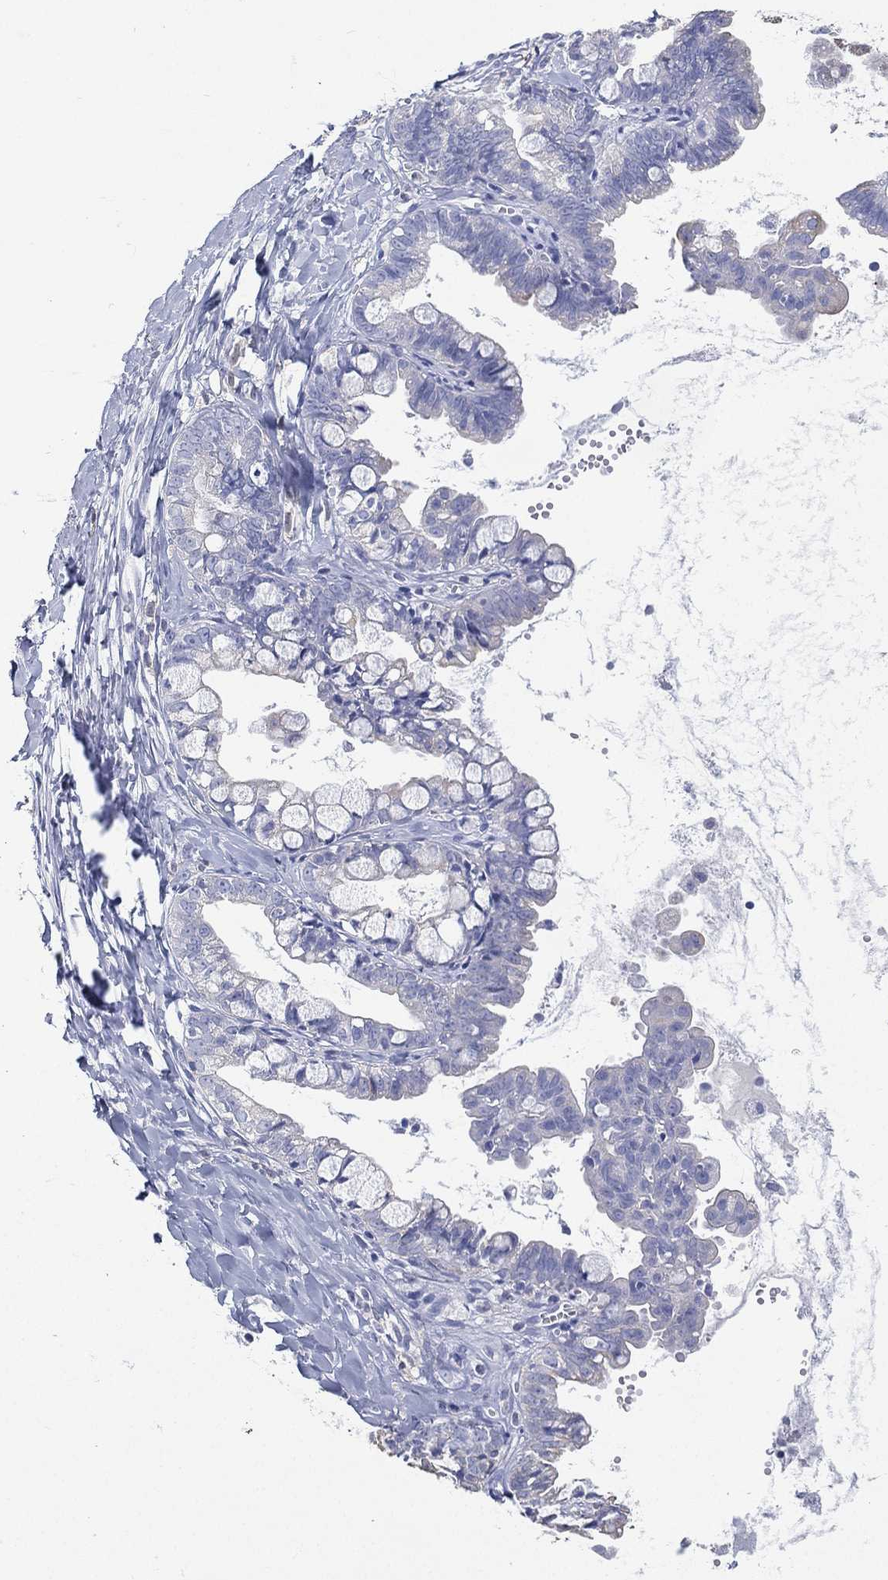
{"staining": {"intensity": "negative", "quantity": "none", "location": "none"}, "tissue": "ovarian cancer", "cell_type": "Tumor cells", "image_type": "cancer", "snomed": [{"axis": "morphology", "description": "Cystadenocarcinoma, mucinous, NOS"}, {"axis": "topography", "description": "Ovary"}], "caption": "This is an IHC image of ovarian cancer (mucinous cystadenocarcinoma). There is no positivity in tumor cells.", "gene": "FMO1", "patient": {"sex": "female", "age": 63}}